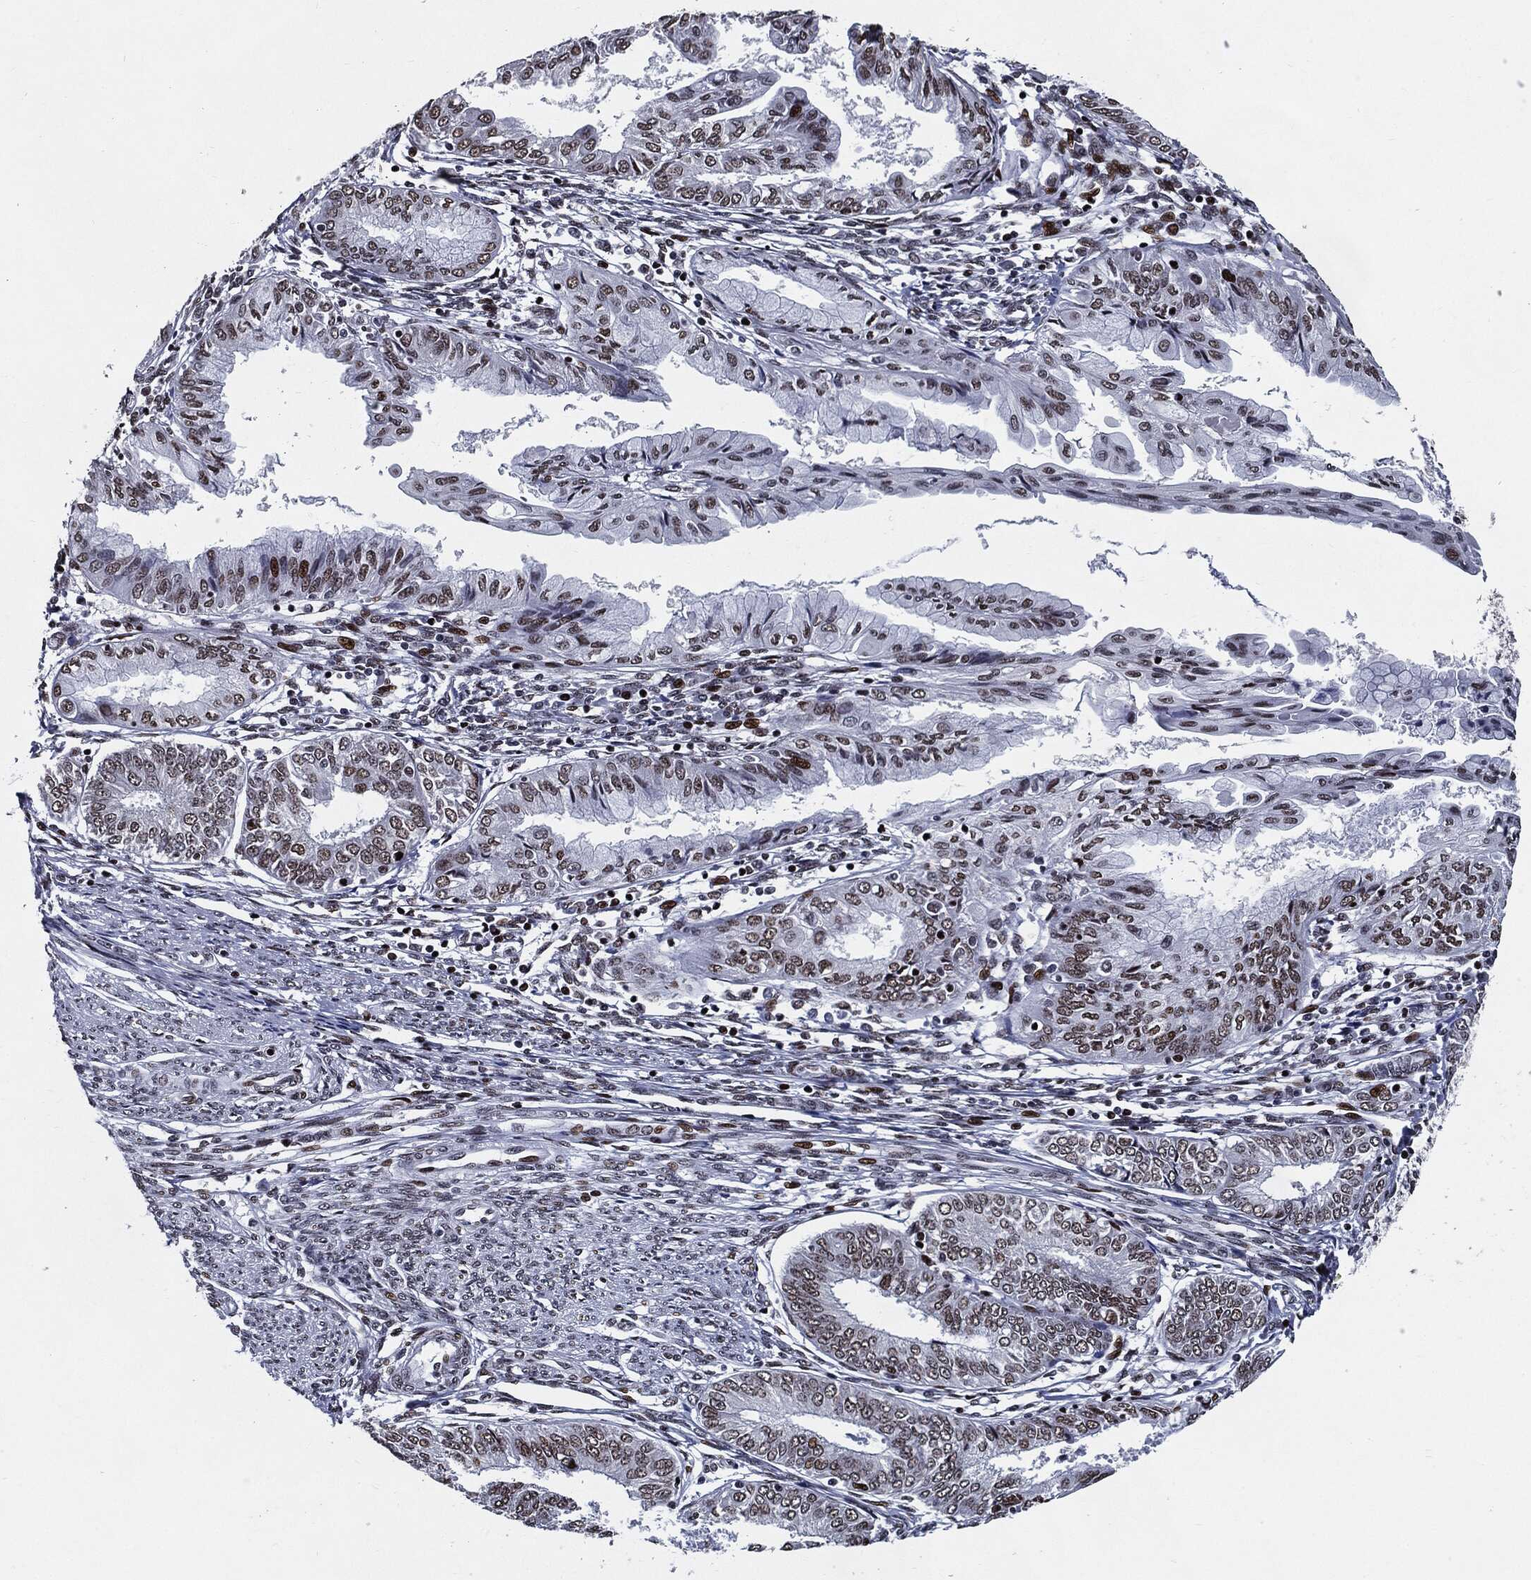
{"staining": {"intensity": "moderate", "quantity": "25%-75%", "location": "nuclear"}, "tissue": "endometrial cancer", "cell_type": "Tumor cells", "image_type": "cancer", "snomed": [{"axis": "morphology", "description": "Adenocarcinoma, NOS"}, {"axis": "topography", "description": "Endometrium"}], "caption": "Protein staining of endometrial adenocarcinoma tissue shows moderate nuclear staining in about 25%-75% of tumor cells.", "gene": "ZFP91", "patient": {"sex": "female", "age": 68}}